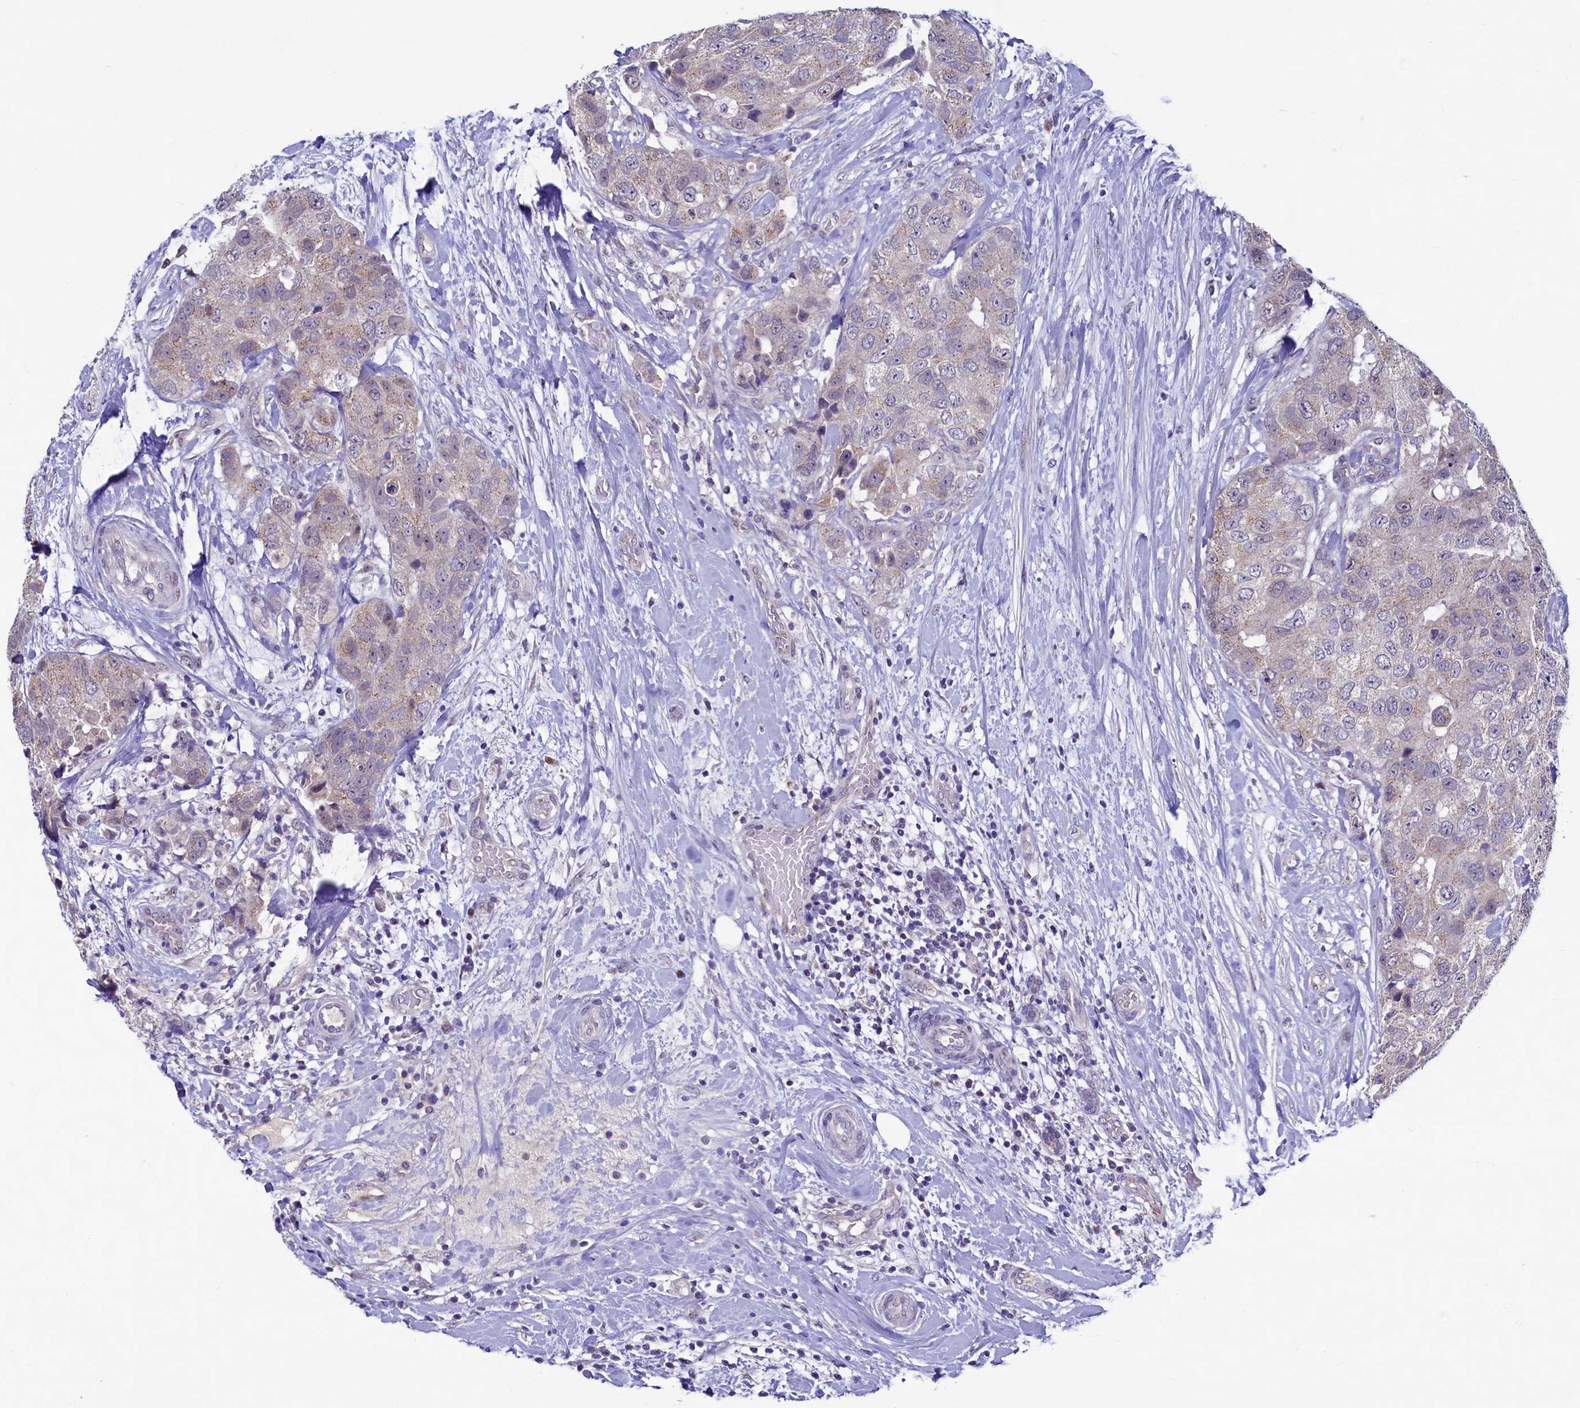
{"staining": {"intensity": "weak", "quantity": ">75%", "location": "cytoplasmic/membranous"}, "tissue": "breast cancer", "cell_type": "Tumor cells", "image_type": "cancer", "snomed": [{"axis": "morphology", "description": "Duct carcinoma"}, {"axis": "topography", "description": "Breast"}], "caption": "An IHC image of neoplastic tissue is shown. Protein staining in brown labels weak cytoplasmic/membranous positivity in breast cancer (invasive ductal carcinoma) within tumor cells. Using DAB (3,3'-diaminobenzidine) (brown) and hematoxylin (blue) stains, captured at high magnification using brightfield microscopy.", "gene": "SEC24C", "patient": {"sex": "female", "age": 62}}